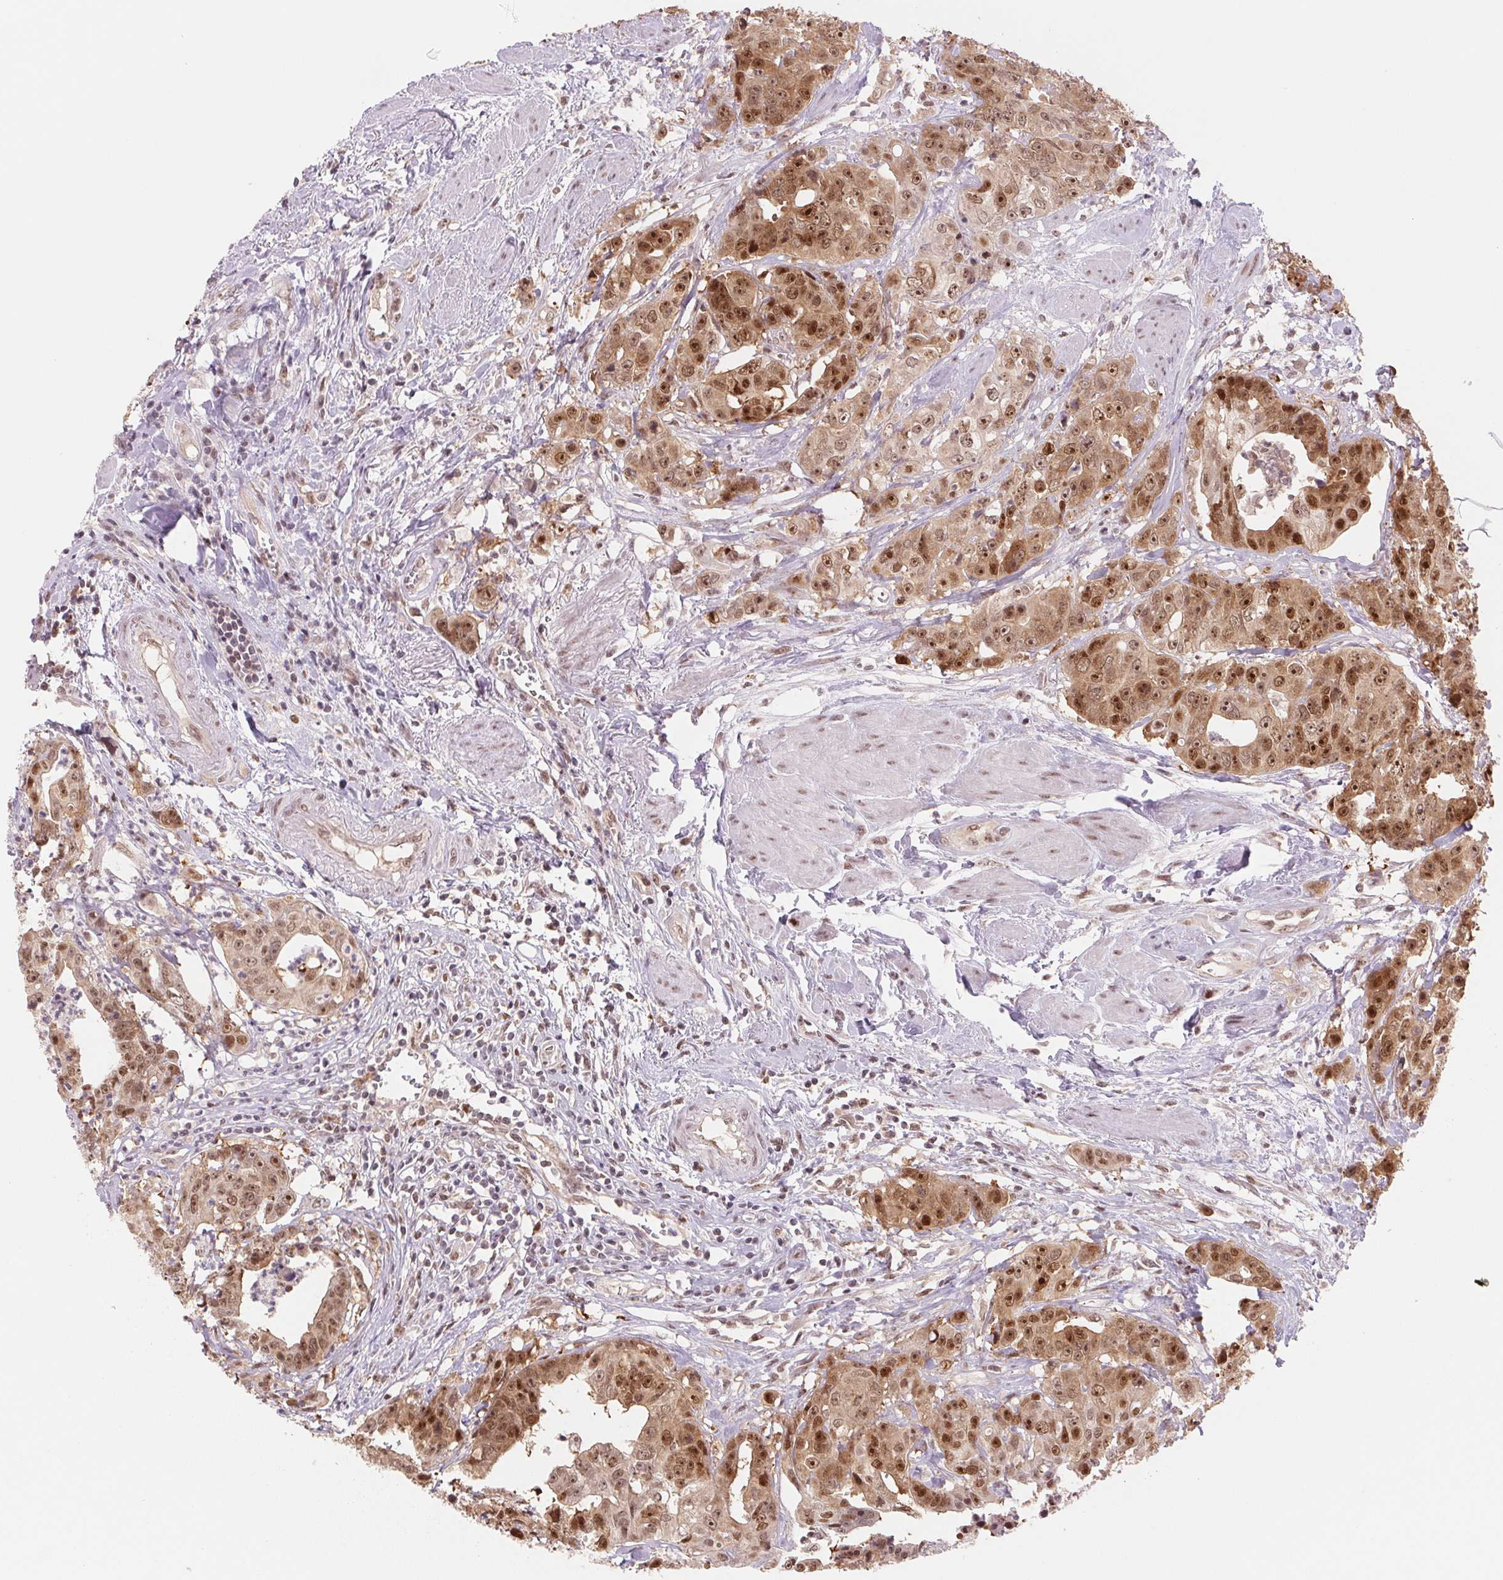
{"staining": {"intensity": "moderate", "quantity": ">75%", "location": "cytoplasmic/membranous,nuclear"}, "tissue": "colorectal cancer", "cell_type": "Tumor cells", "image_type": "cancer", "snomed": [{"axis": "morphology", "description": "Adenocarcinoma, NOS"}, {"axis": "topography", "description": "Rectum"}], "caption": "Protein staining of colorectal cancer (adenocarcinoma) tissue exhibits moderate cytoplasmic/membranous and nuclear staining in approximately >75% of tumor cells.", "gene": "DNAJB6", "patient": {"sex": "female", "age": 62}}